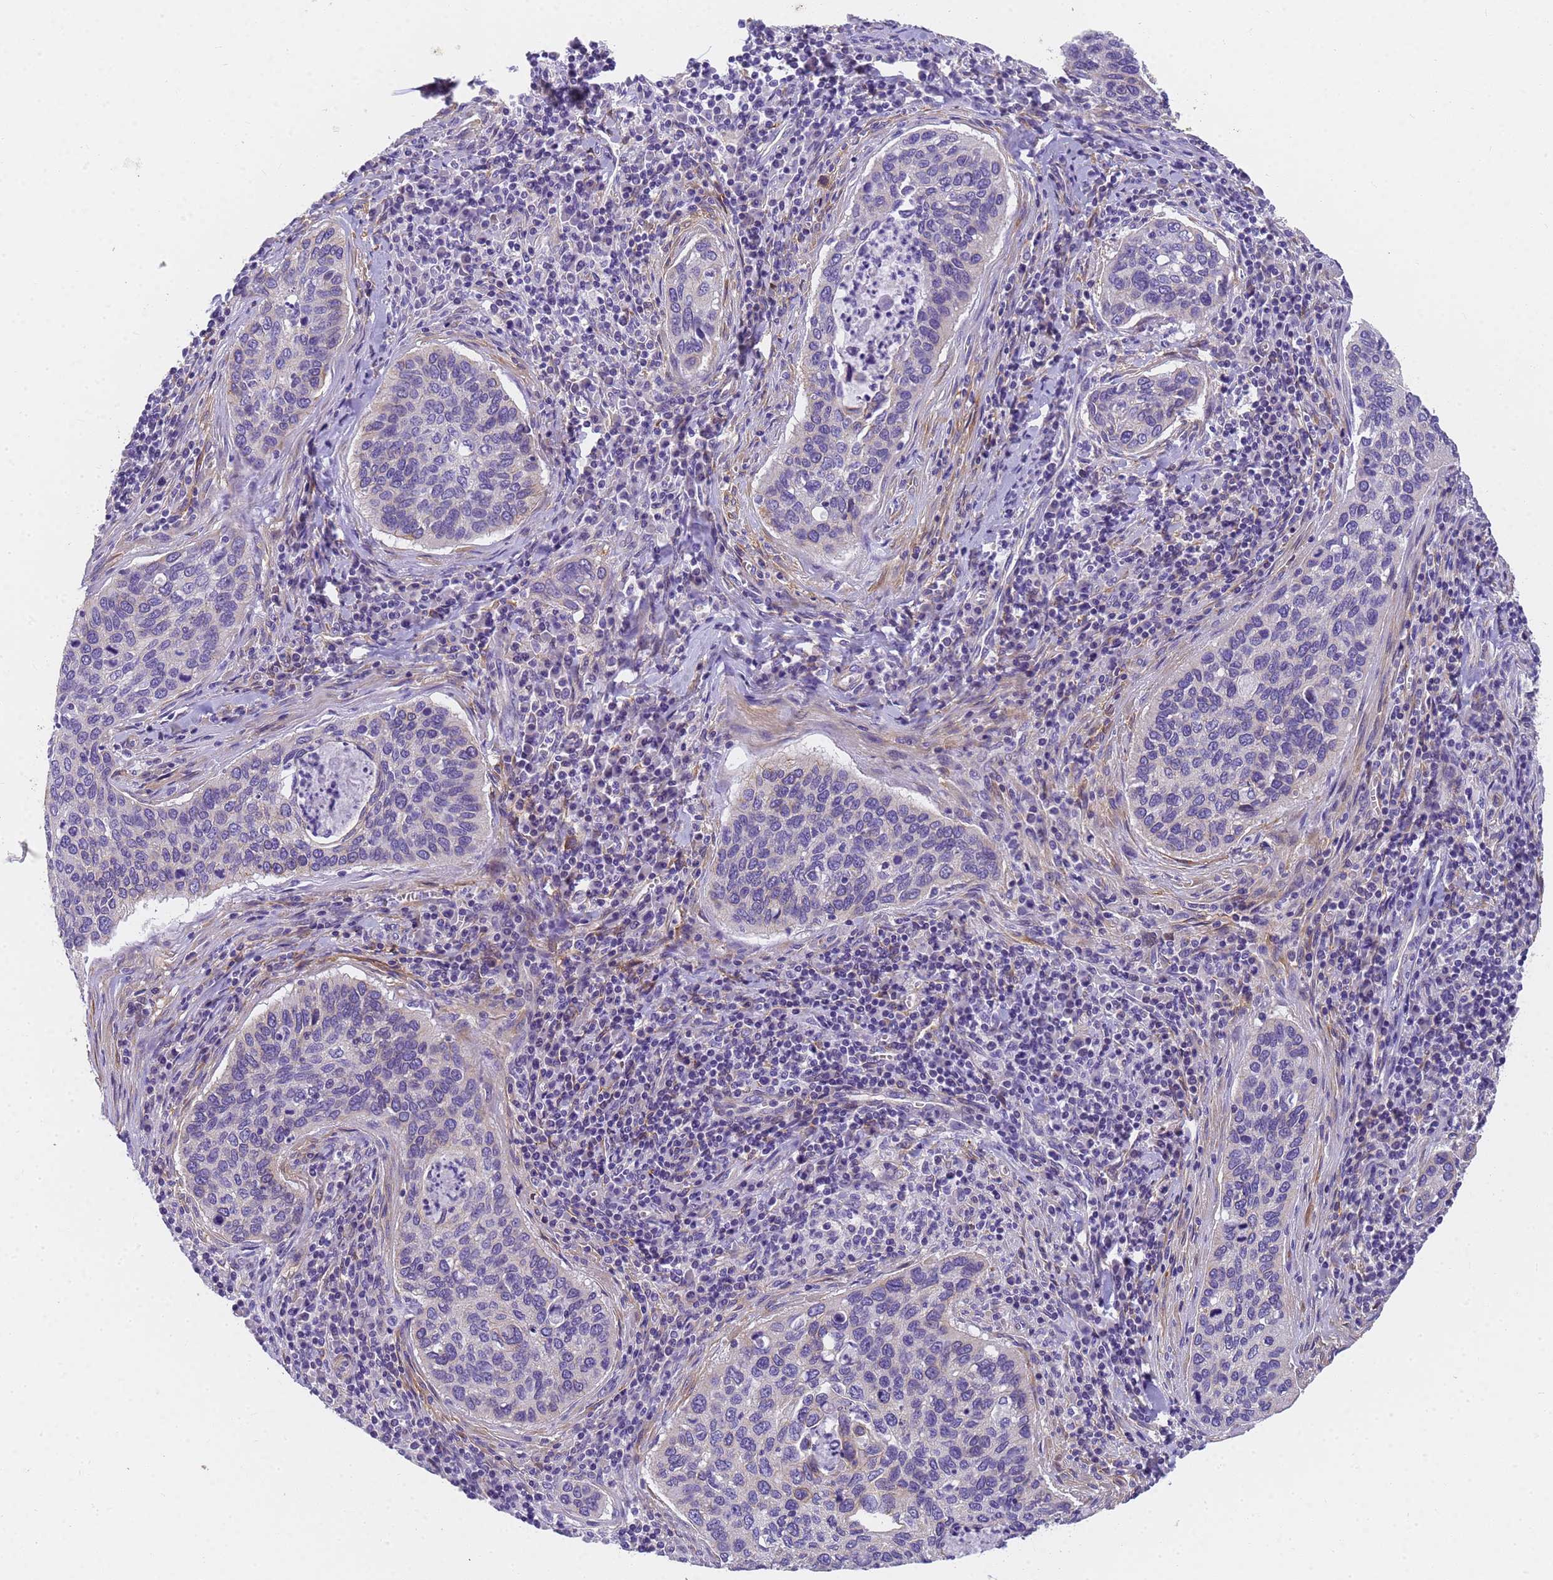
{"staining": {"intensity": "negative", "quantity": "none", "location": "none"}, "tissue": "cervical cancer", "cell_type": "Tumor cells", "image_type": "cancer", "snomed": [{"axis": "morphology", "description": "Squamous cell carcinoma, NOS"}, {"axis": "topography", "description": "Cervix"}], "caption": "IHC photomicrograph of cervical cancer stained for a protein (brown), which reveals no expression in tumor cells.", "gene": "MVB12A", "patient": {"sex": "female", "age": 53}}